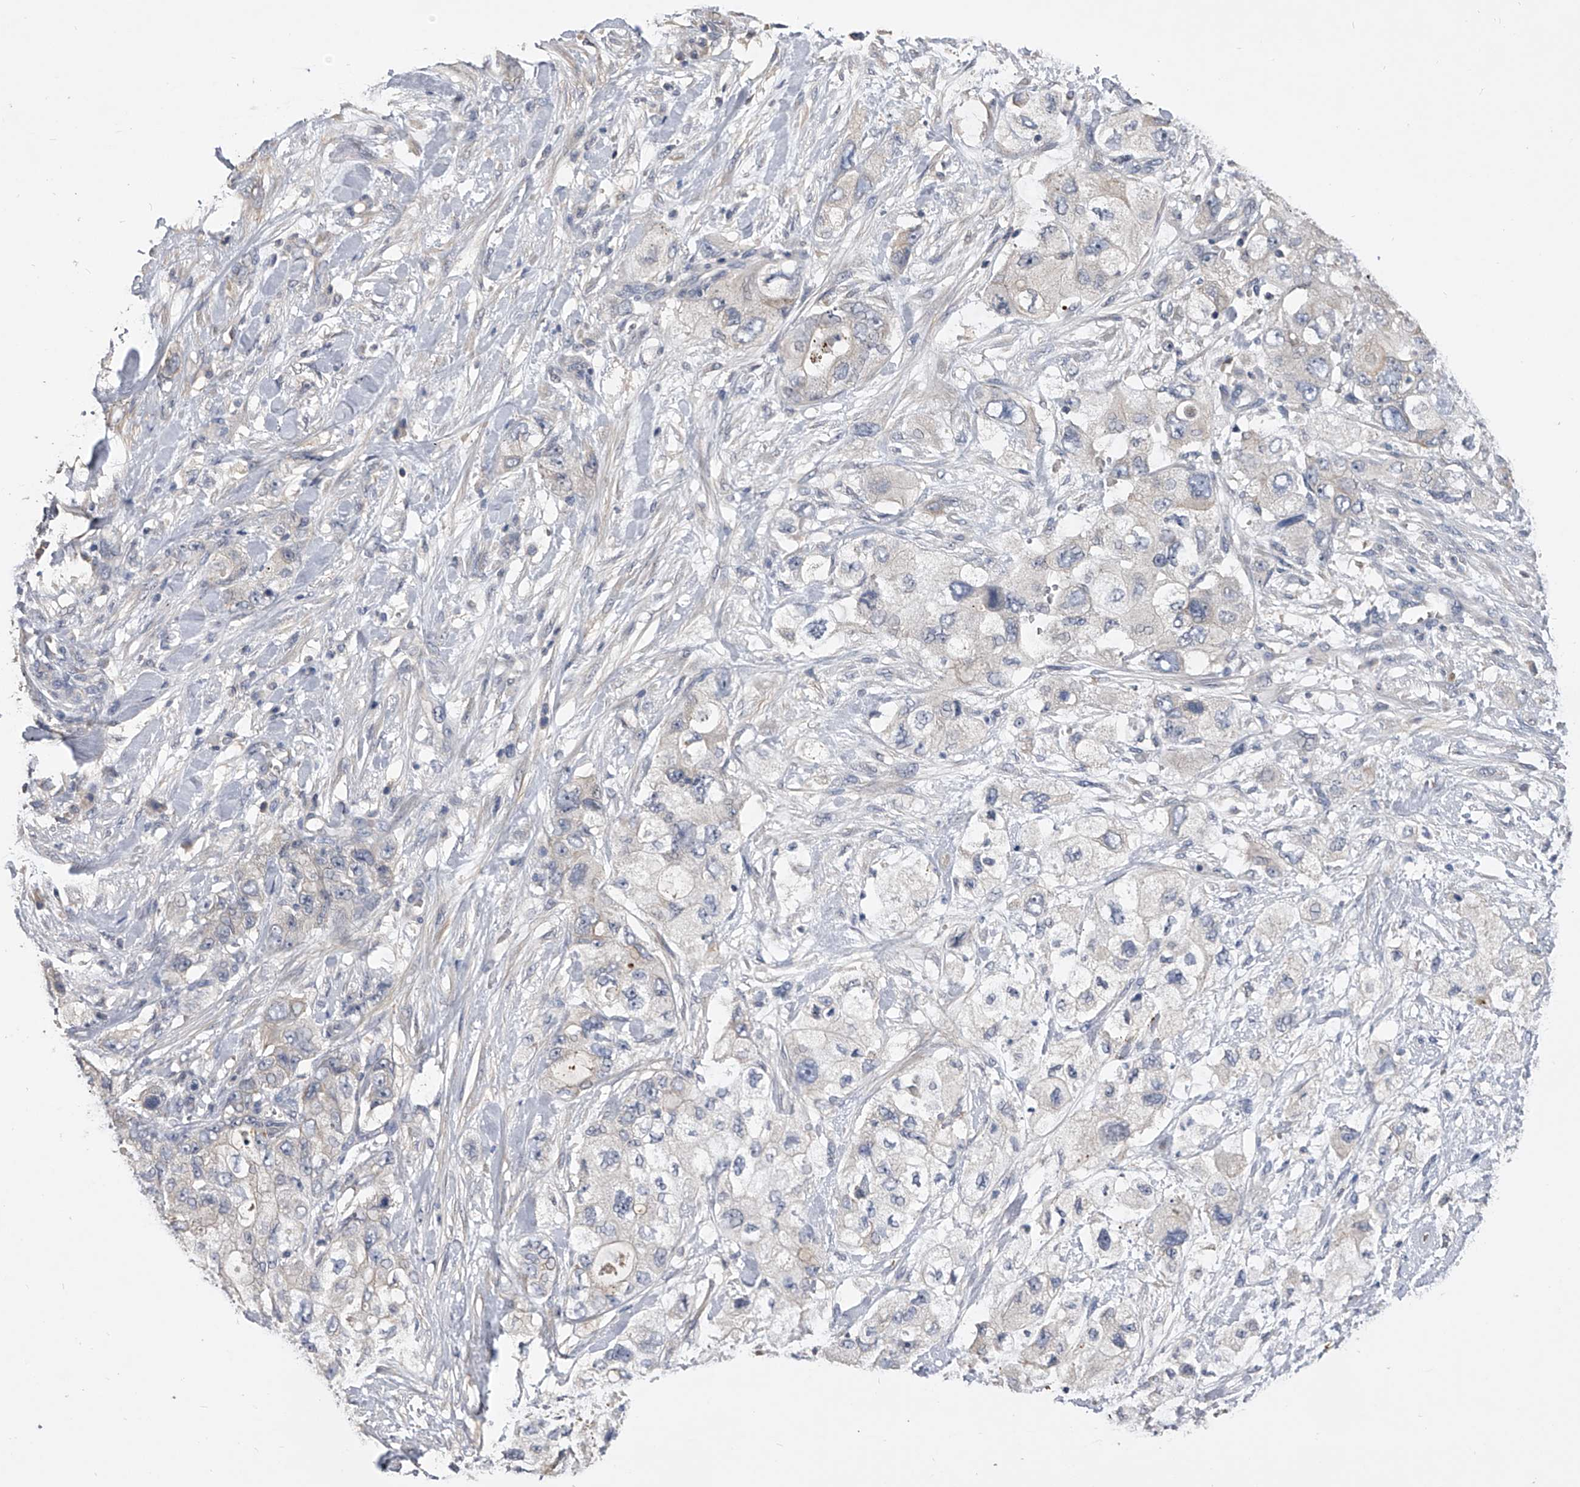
{"staining": {"intensity": "negative", "quantity": "none", "location": "none"}, "tissue": "pancreatic cancer", "cell_type": "Tumor cells", "image_type": "cancer", "snomed": [{"axis": "morphology", "description": "Adenocarcinoma, NOS"}, {"axis": "topography", "description": "Pancreas"}], "caption": "Immunohistochemistry photomicrograph of neoplastic tissue: human pancreatic adenocarcinoma stained with DAB (3,3'-diaminobenzidine) displays no significant protein positivity in tumor cells.", "gene": "MDN1", "patient": {"sex": "female", "age": 73}}